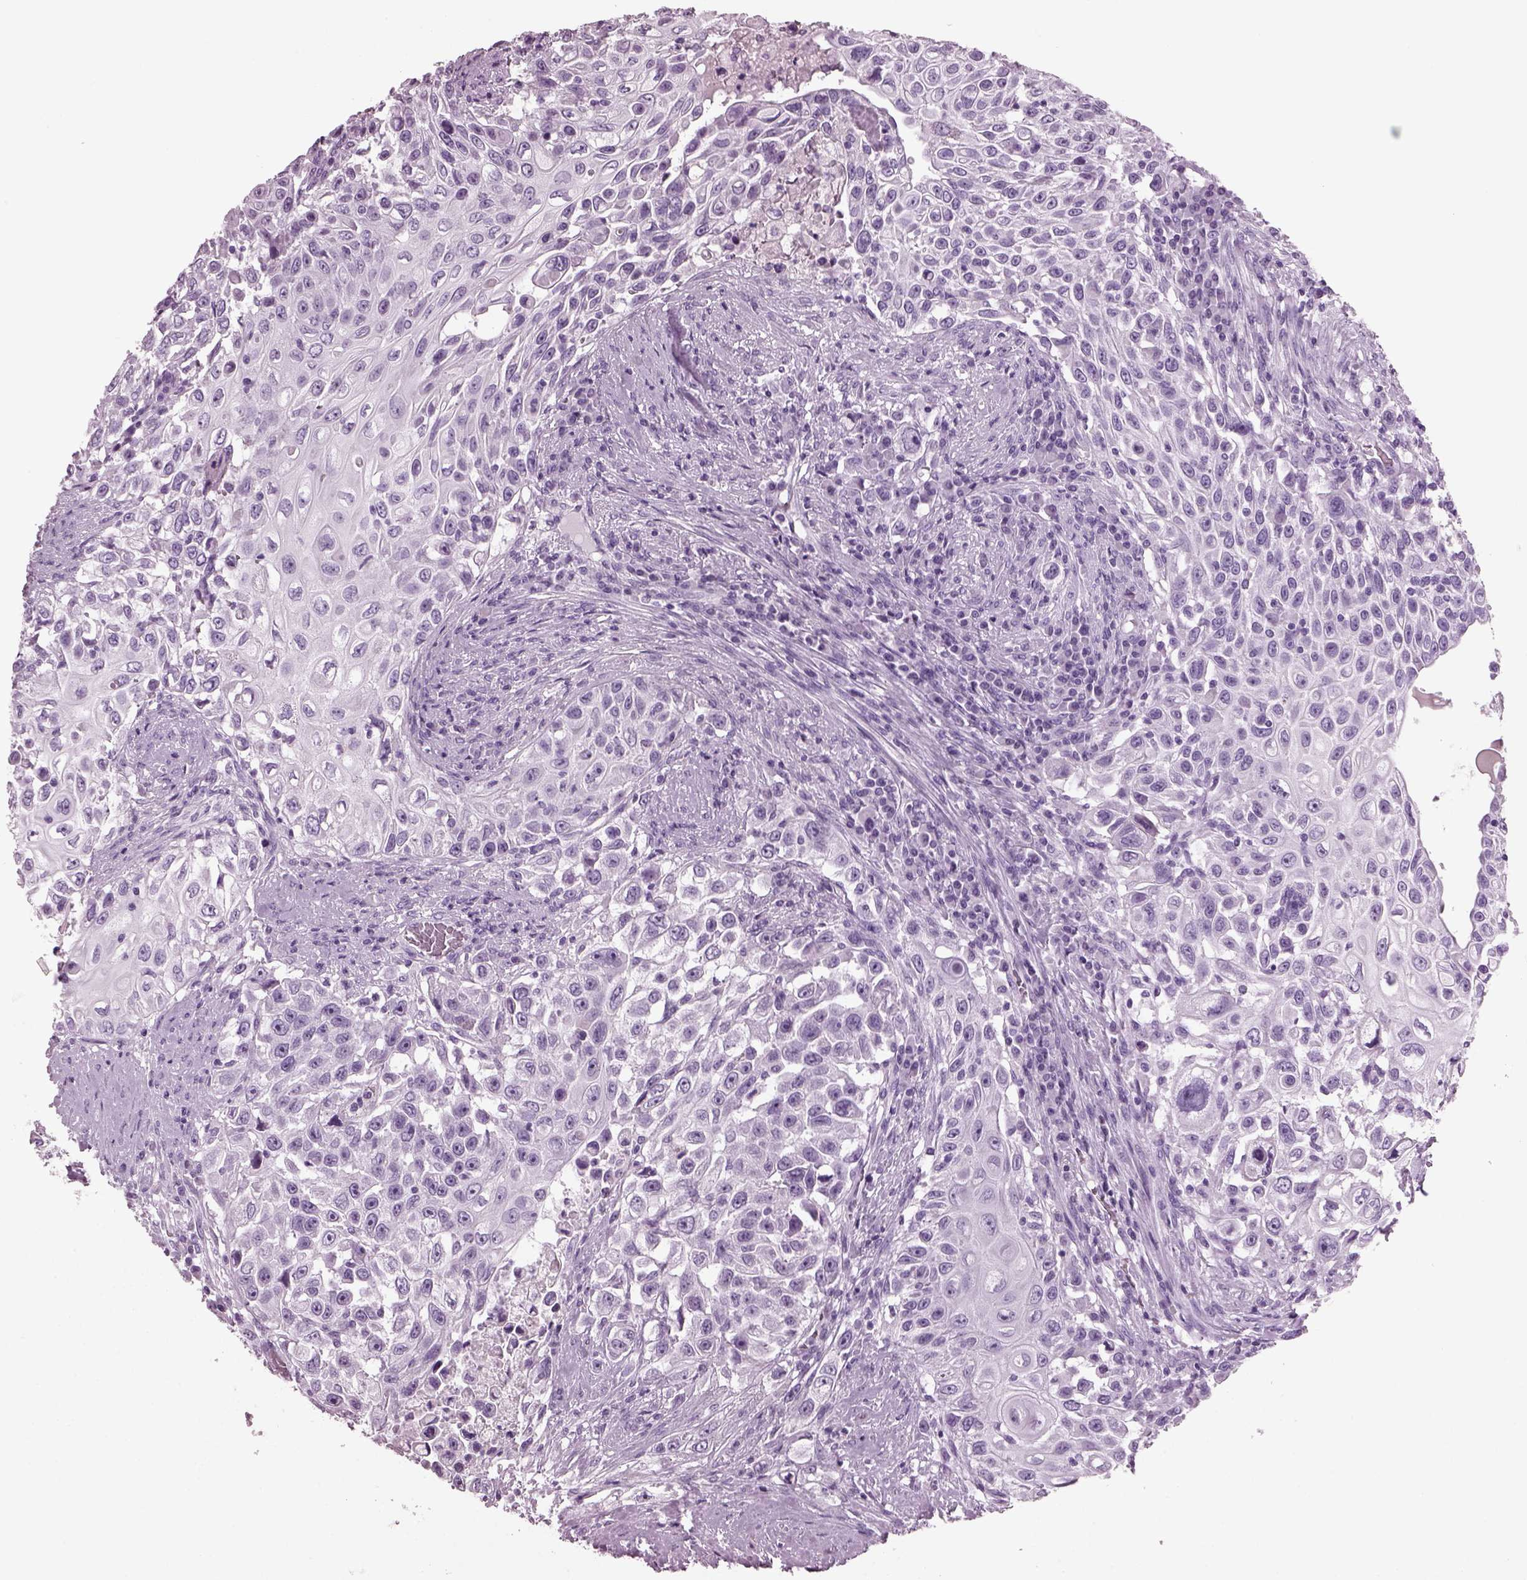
{"staining": {"intensity": "negative", "quantity": "none", "location": "none"}, "tissue": "urothelial cancer", "cell_type": "Tumor cells", "image_type": "cancer", "snomed": [{"axis": "morphology", "description": "Urothelial carcinoma, High grade"}, {"axis": "topography", "description": "Urinary bladder"}], "caption": "Tumor cells show no significant protein positivity in urothelial carcinoma (high-grade).", "gene": "KRTAP3-2", "patient": {"sex": "female", "age": 56}}